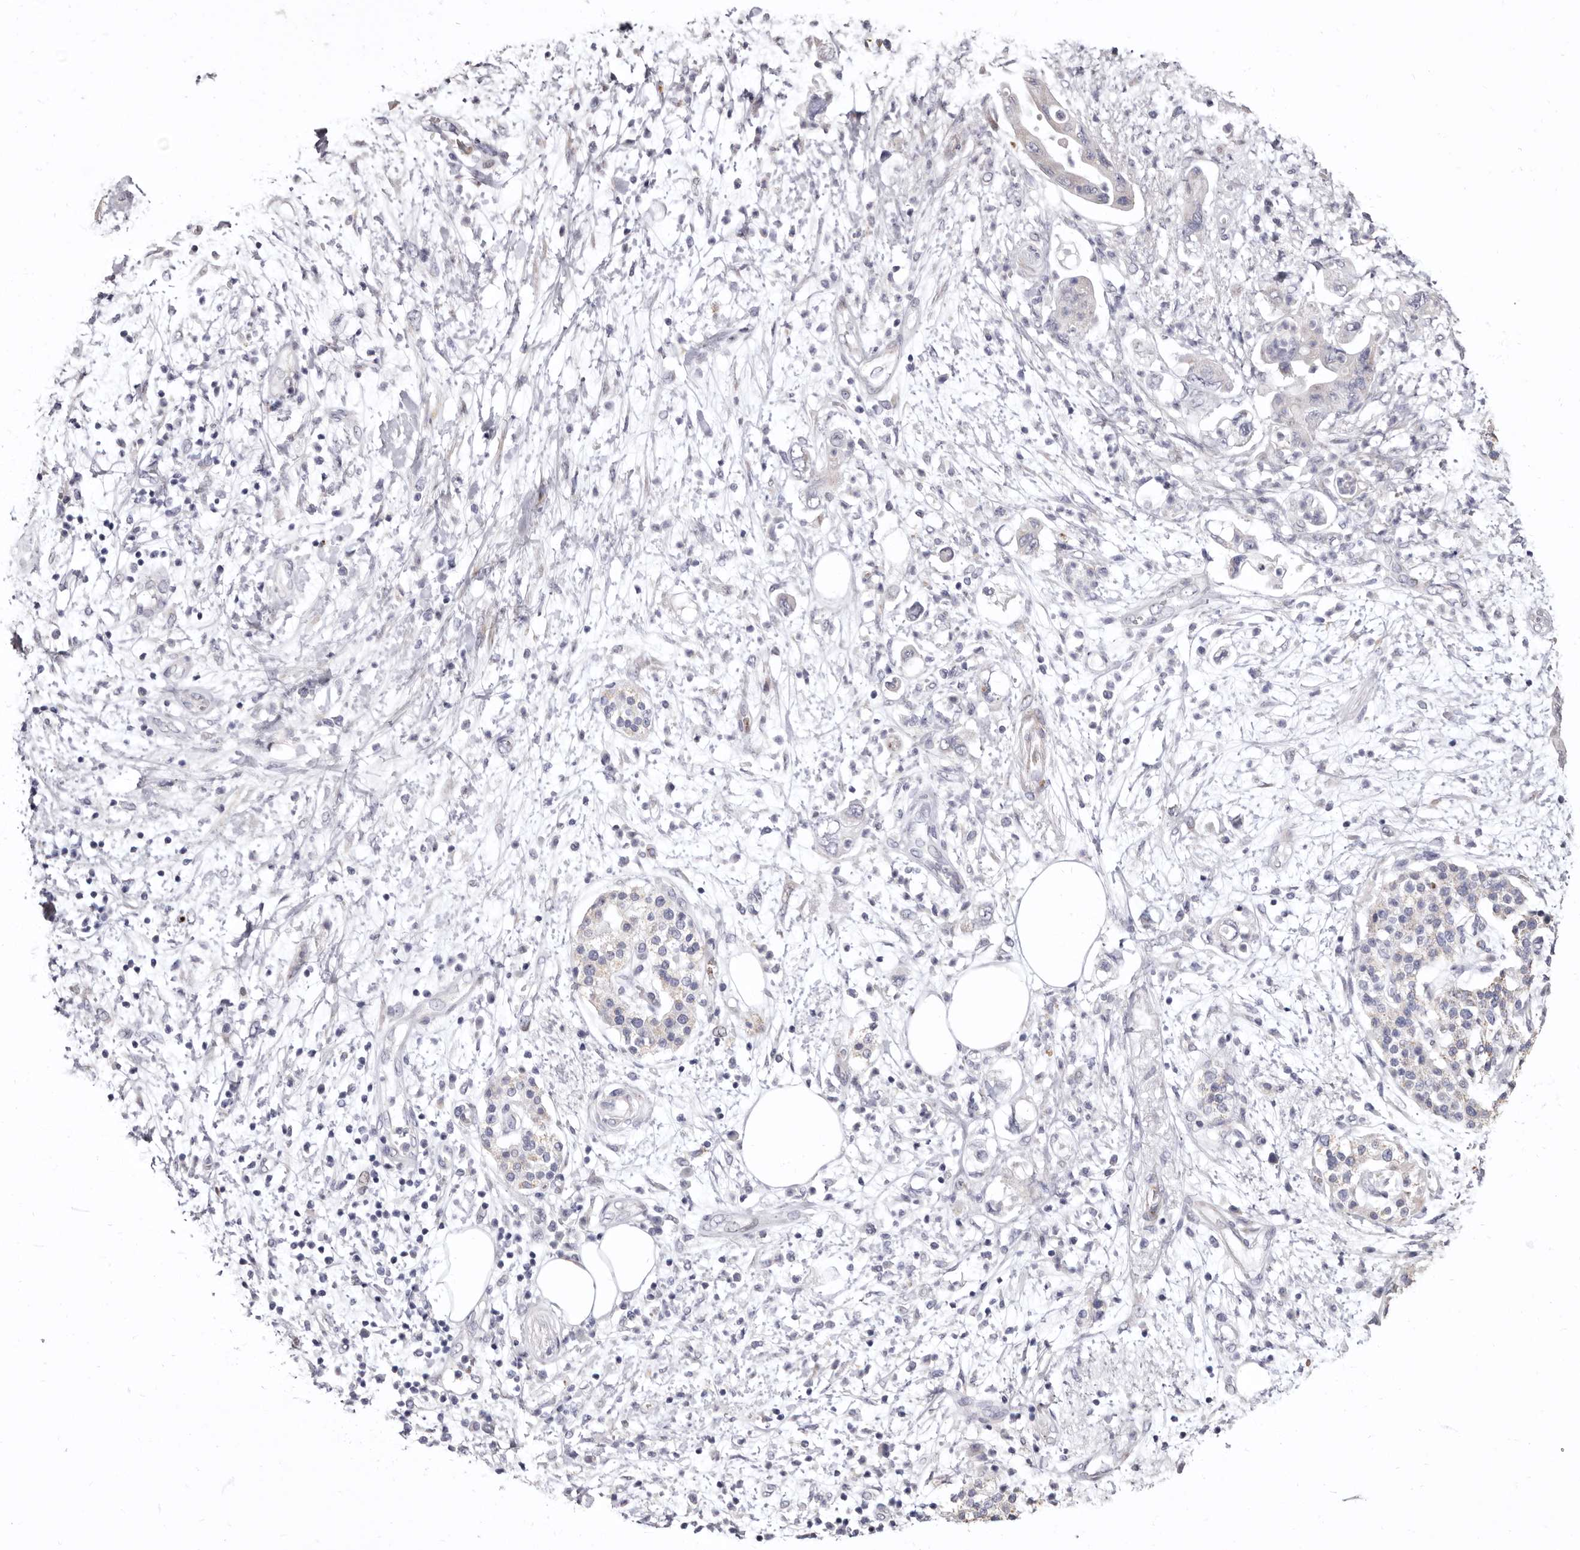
{"staining": {"intensity": "negative", "quantity": "none", "location": "none"}, "tissue": "pancreatic cancer", "cell_type": "Tumor cells", "image_type": "cancer", "snomed": [{"axis": "morphology", "description": "Adenocarcinoma, NOS"}, {"axis": "topography", "description": "Pancreas"}], "caption": "Immunohistochemistry photomicrograph of neoplastic tissue: pancreatic adenocarcinoma stained with DAB demonstrates no significant protein expression in tumor cells.", "gene": "AIDA", "patient": {"sex": "female", "age": 73}}